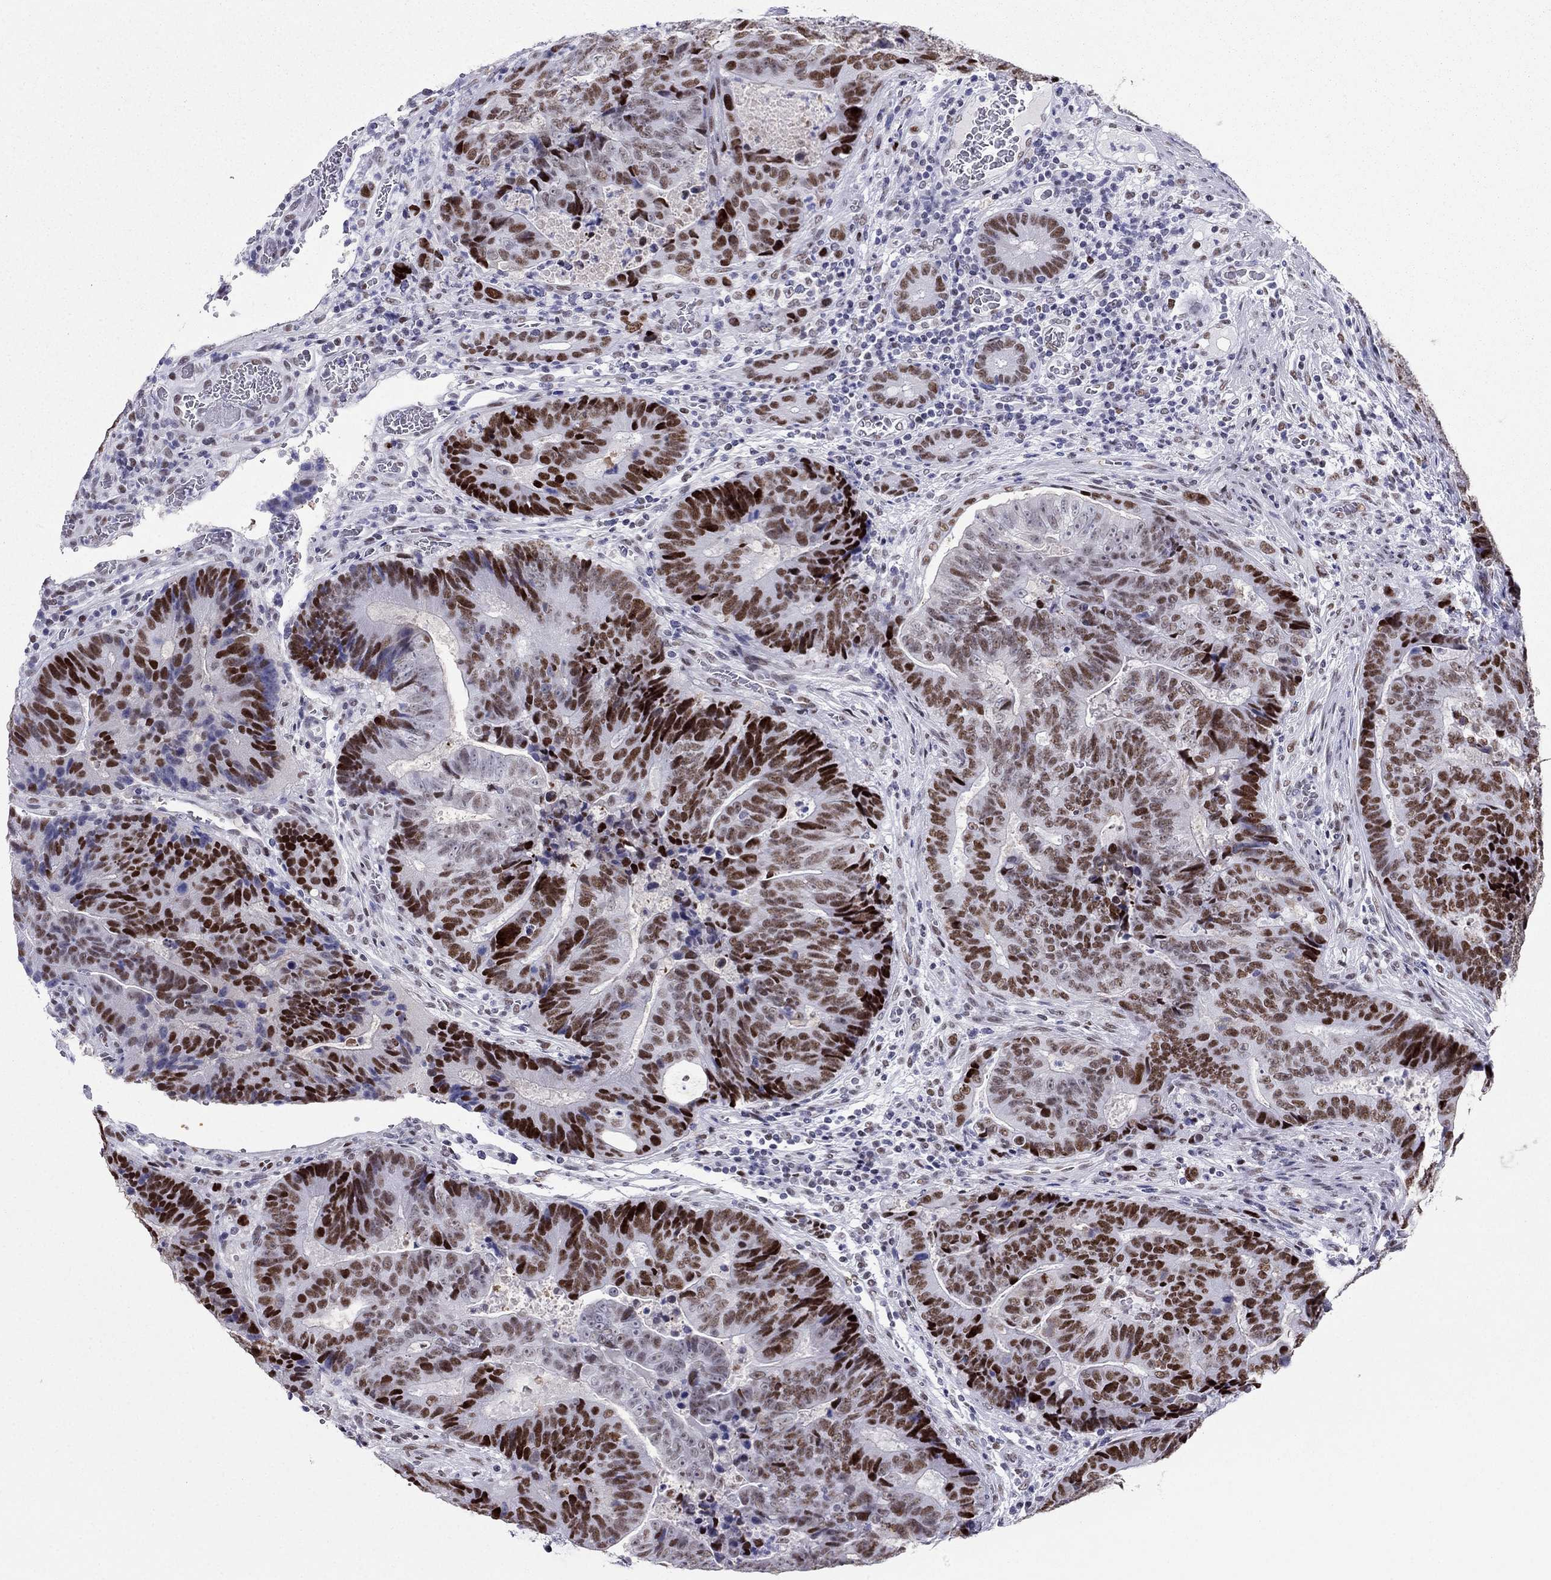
{"staining": {"intensity": "strong", "quantity": ">75%", "location": "nuclear"}, "tissue": "colorectal cancer", "cell_type": "Tumor cells", "image_type": "cancer", "snomed": [{"axis": "morphology", "description": "Adenocarcinoma, NOS"}, {"axis": "topography", "description": "Colon"}], "caption": "High-magnification brightfield microscopy of colorectal cancer (adenocarcinoma) stained with DAB (brown) and counterstained with hematoxylin (blue). tumor cells exhibit strong nuclear expression is appreciated in approximately>75% of cells.", "gene": "PPM1G", "patient": {"sex": "female", "age": 48}}